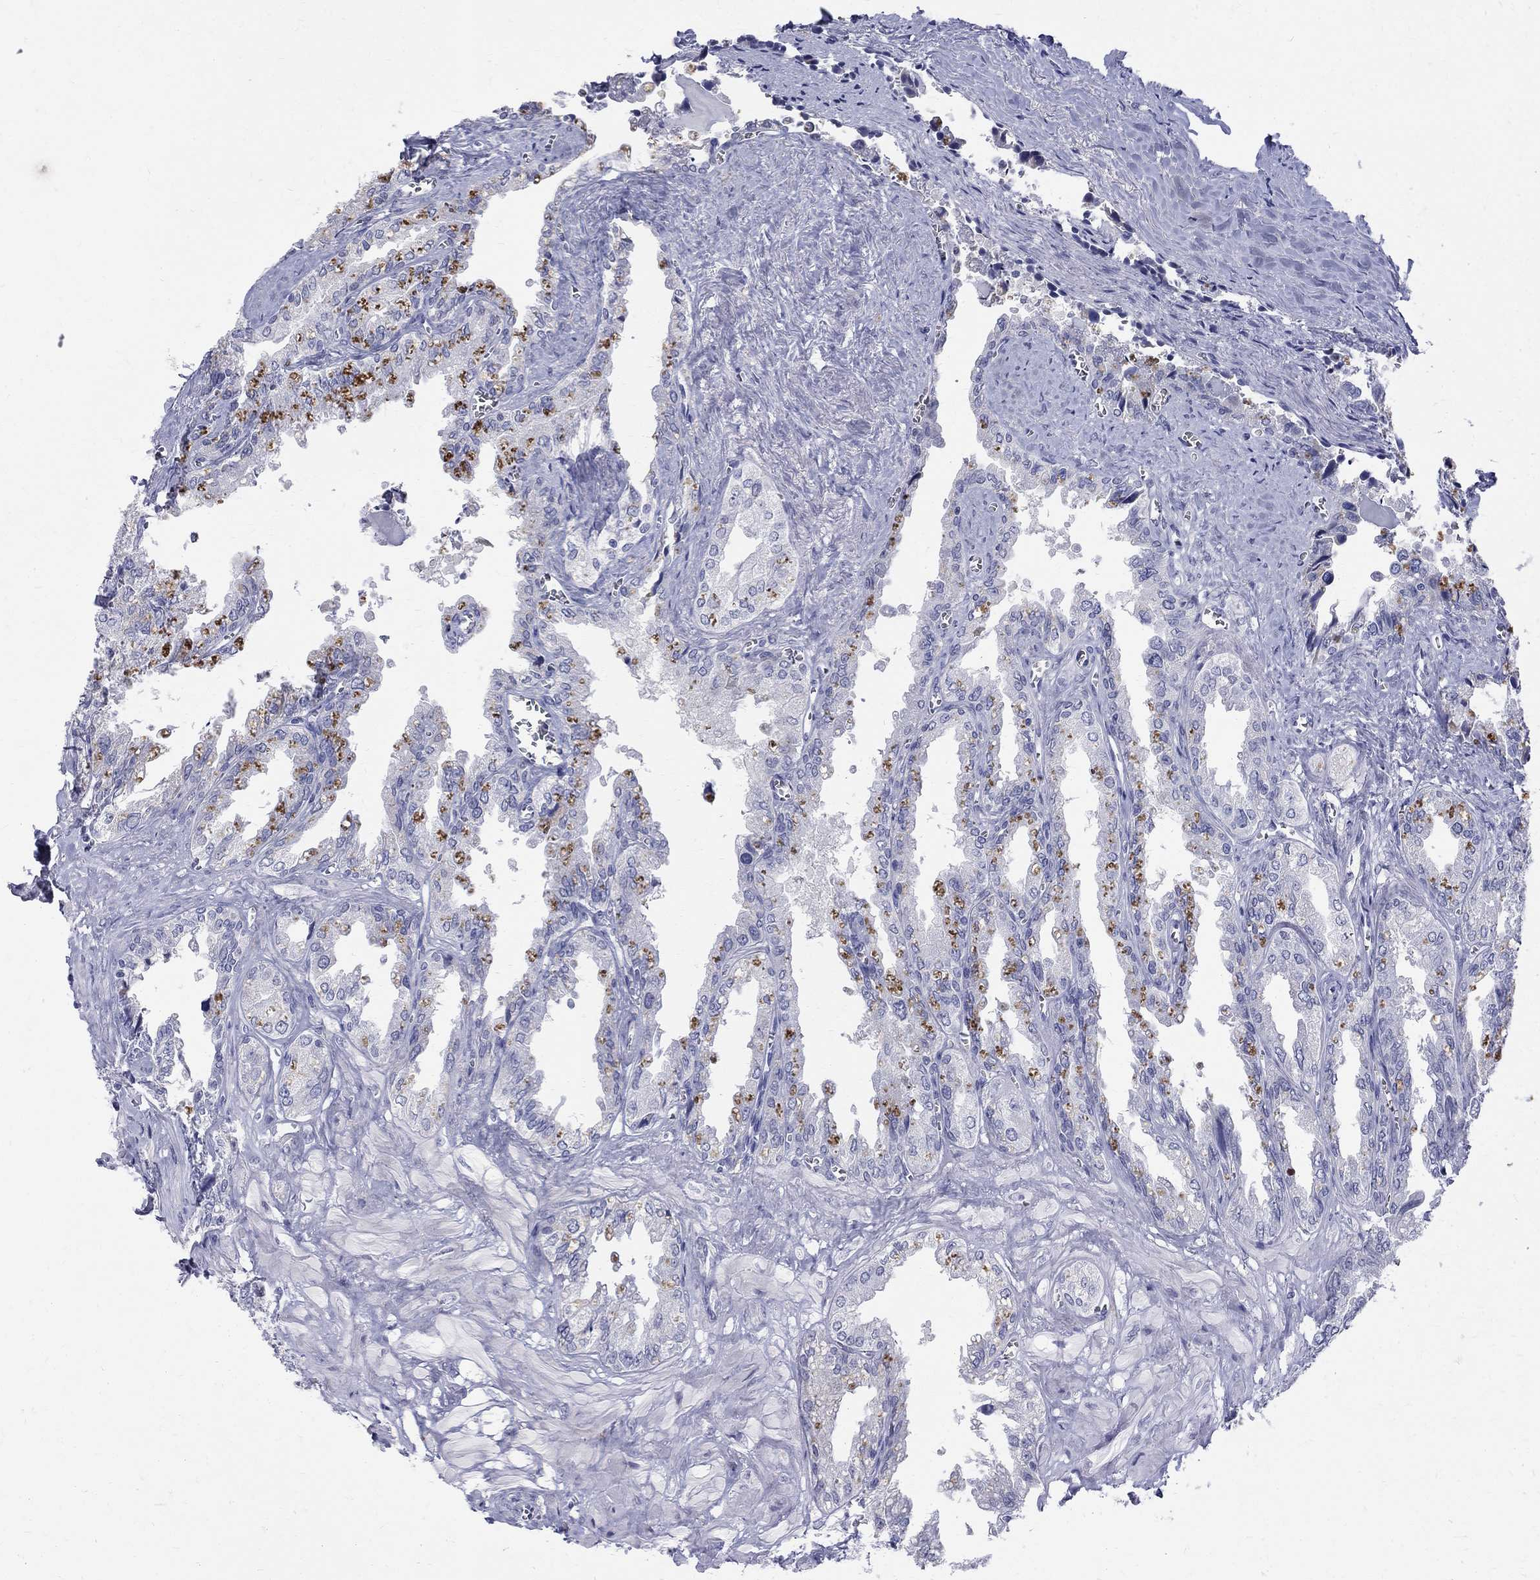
{"staining": {"intensity": "negative", "quantity": "none", "location": "none"}, "tissue": "seminal vesicle", "cell_type": "Glandular cells", "image_type": "normal", "snomed": [{"axis": "morphology", "description": "Normal tissue, NOS"}, {"axis": "topography", "description": "Seminal veicle"}], "caption": "The histopathology image reveals no staining of glandular cells in unremarkable seminal vesicle. (Stains: DAB immunohistochemistry (IHC) with hematoxylin counter stain, Microscopy: brightfield microscopy at high magnification).", "gene": "AGER", "patient": {"sex": "male", "age": 67}}